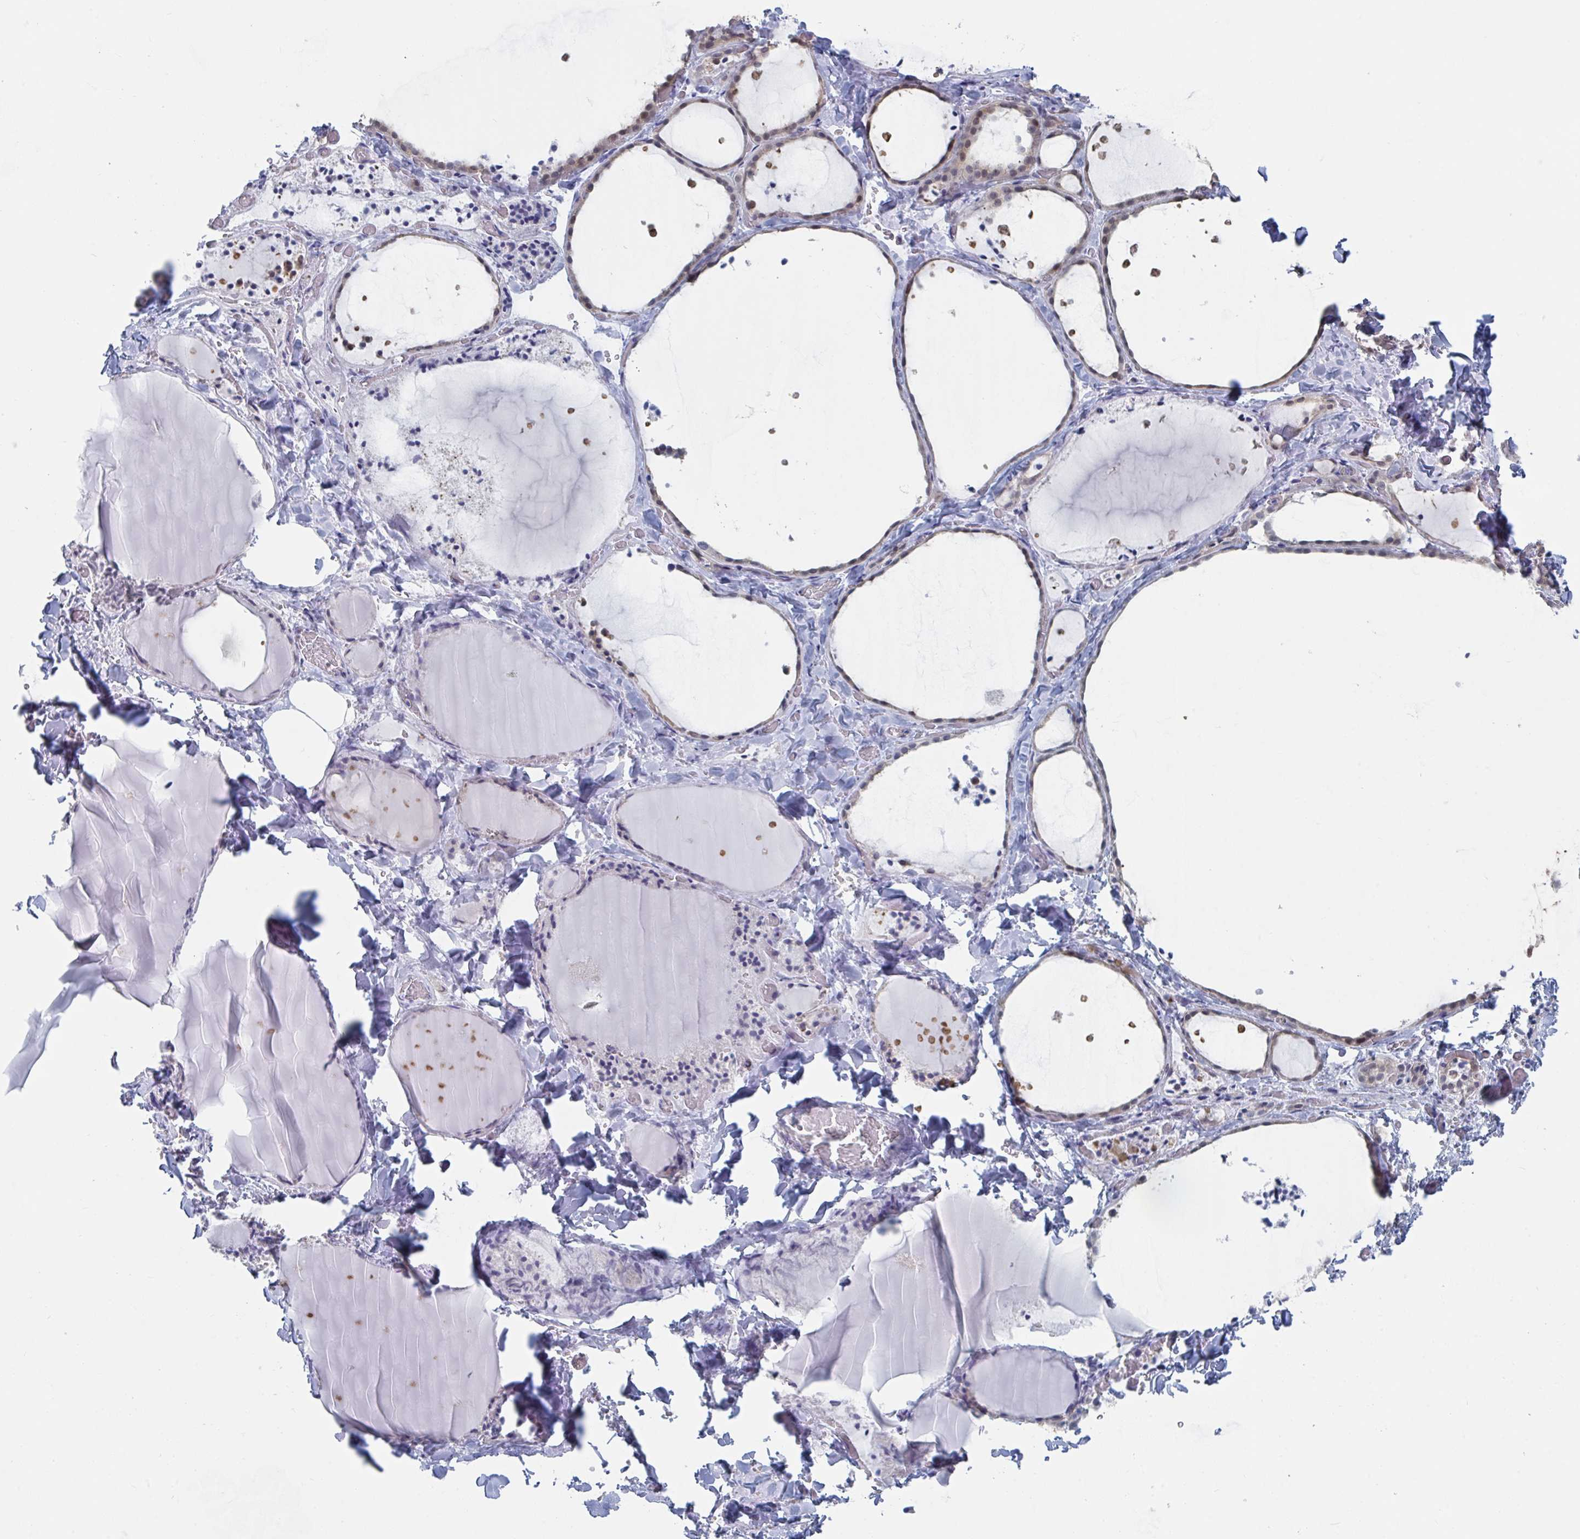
{"staining": {"intensity": "weak", "quantity": "<25%", "location": "nuclear"}, "tissue": "thyroid gland", "cell_type": "Glandular cells", "image_type": "normal", "snomed": [{"axis": "morphology", "description": "Normal tissue, NOS"}, {"axis": "topography", "description": "Thyroid gland"}], "caption": "A high-resolution histopathology image shows IHC staining of normal thyroid gland, which shows no significant staining in glandular cells.", "gene": "FOXA1", "patient": {"sex": "female", "age": 36}}